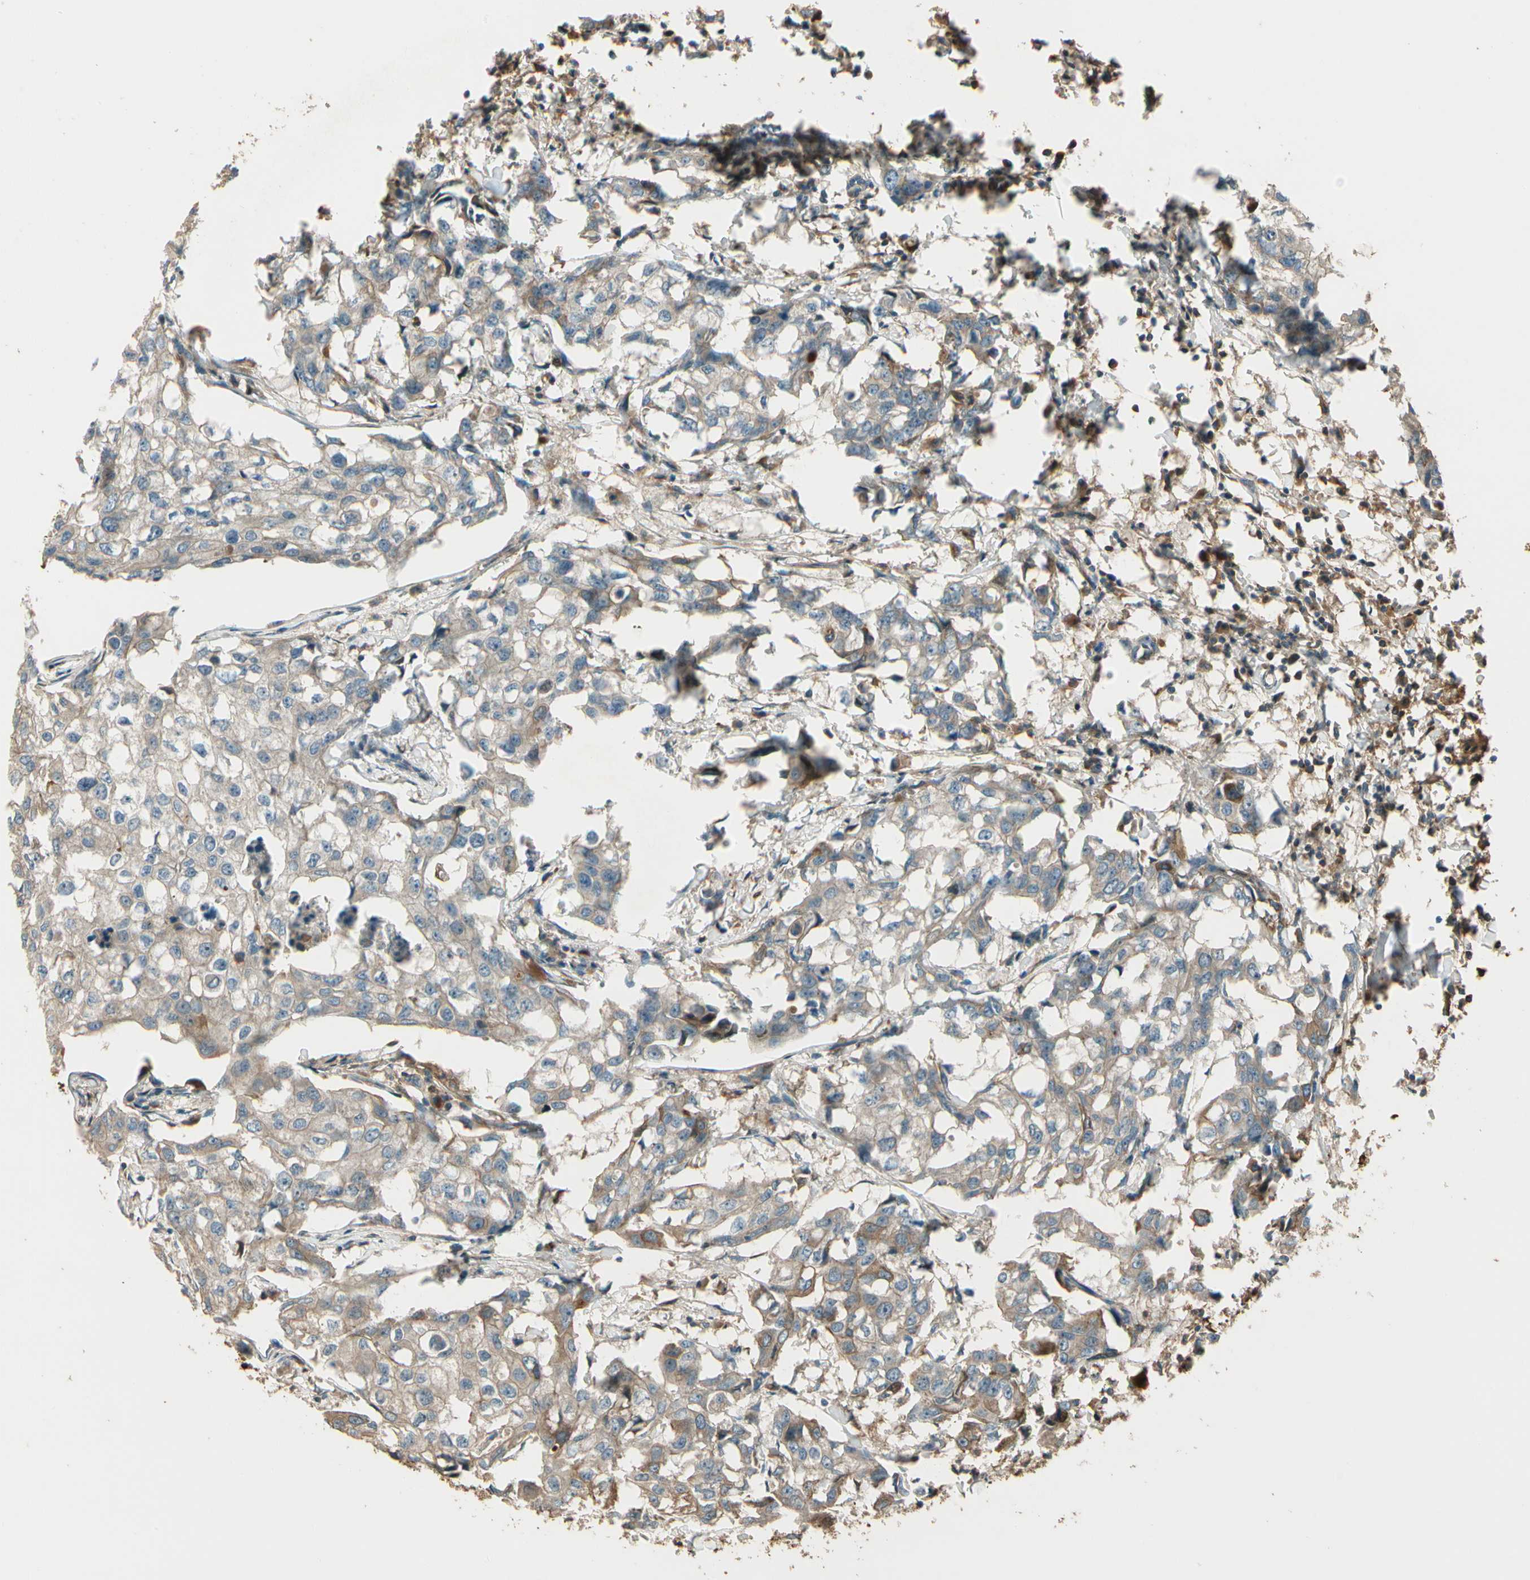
{"staining": {"intensity": "weak", "quantity": ">75%", "location": "cytoplasmic/membranous"}, "tissue": "breast cancer", "cell_type": "Tumor cells", "image_type": "cancer", "snomed": [{"axis": "morphology", "description": "Duct carcinoma"}, {"axis": "topography", "description": "Breast"}], "caption": "Immunohistochemistry histopathology image of human breast intraductal carcinoma stained for a protein (brown), which reveals low levels of weak cytoplasmic/membranous staining in approximately >75% of tumor cells.", "gene": "STX11", "patient": {"sex": "female", "age": 27}}